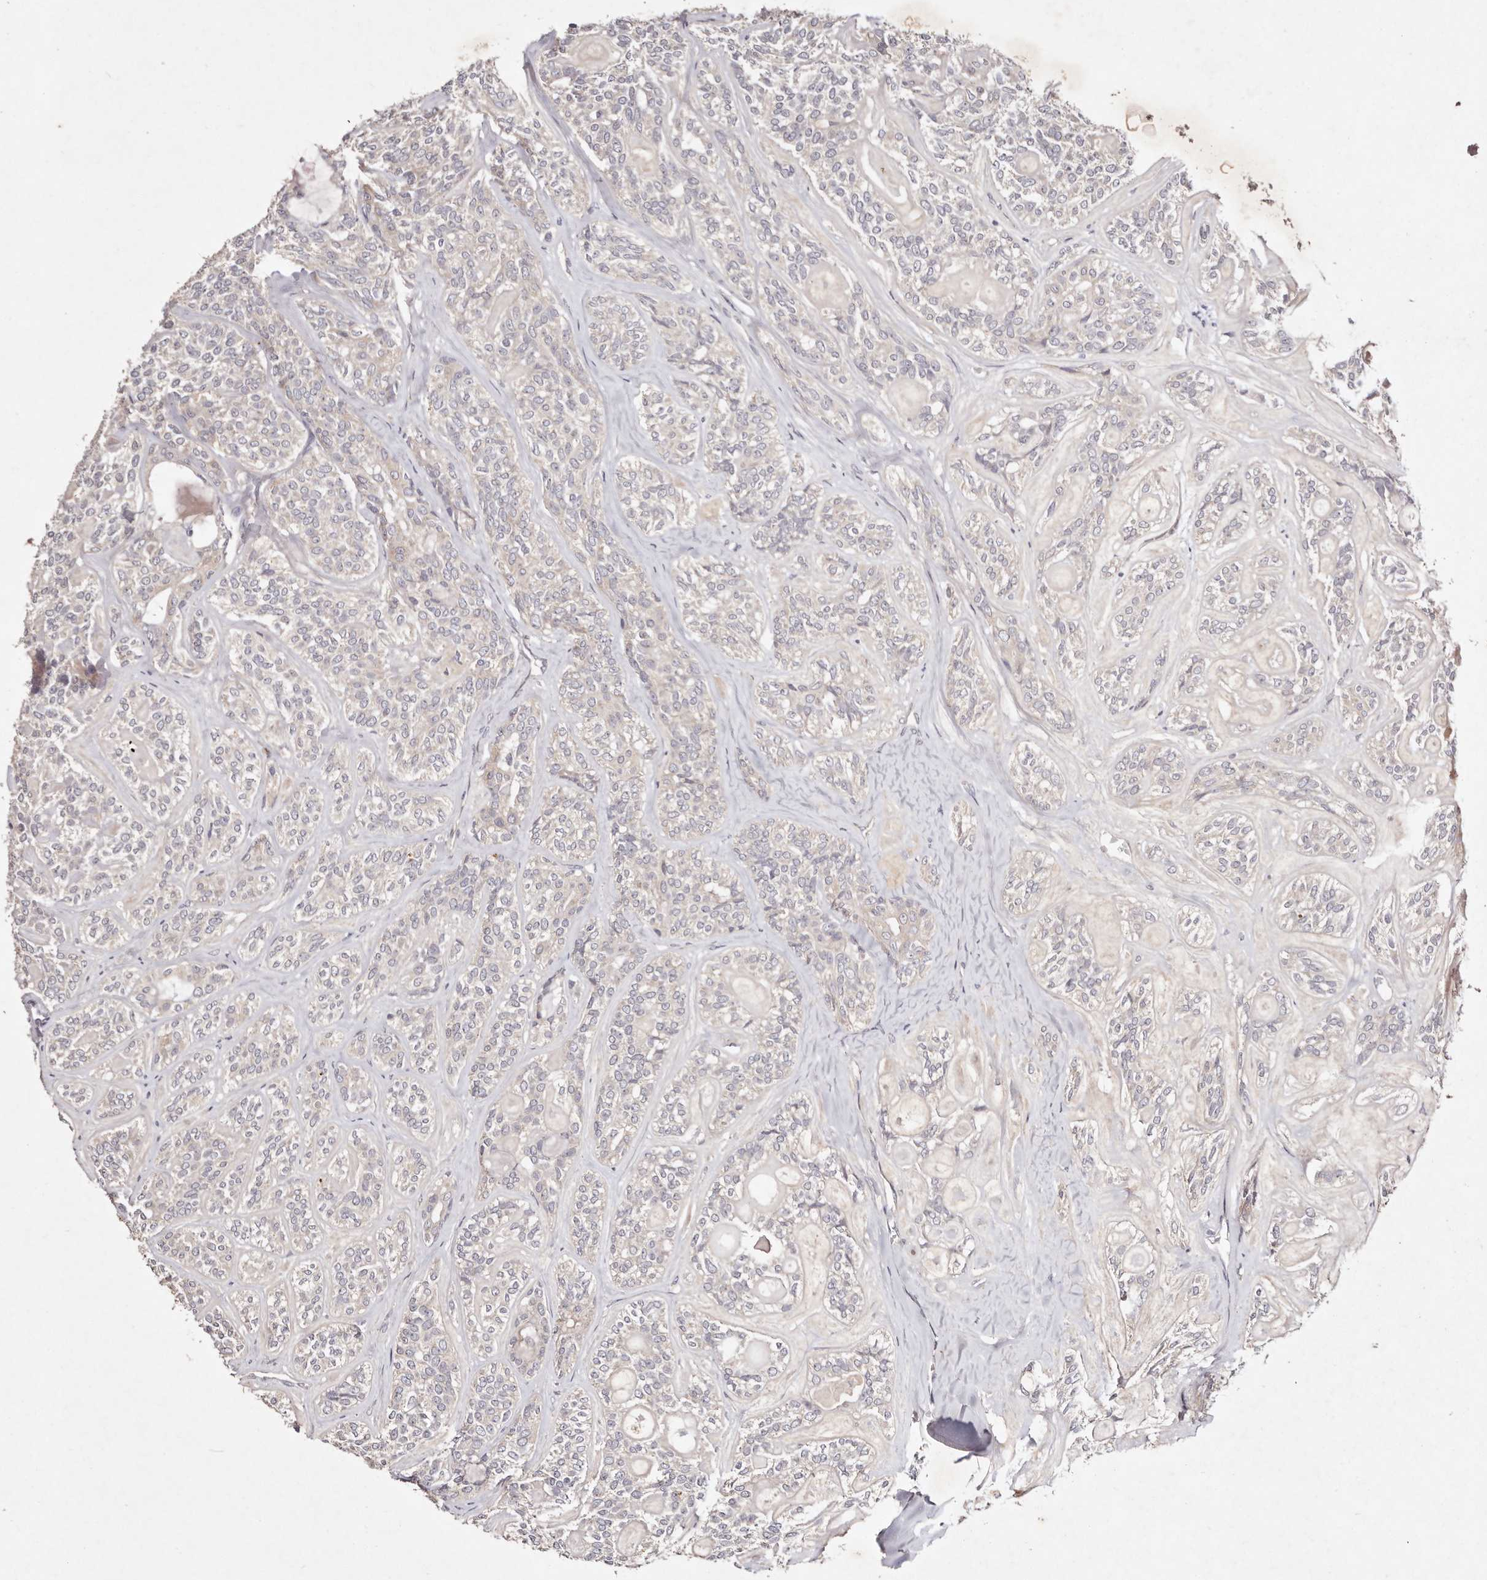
{"staining": {"intensity": "negative", "quantity": "none", "location": "none"}, "tissue": "head and neck cancer", "cell_type": "Tumor cells", "image_type": "cancer", "snomed": [{"axis": "morphology", "description": "Adenocarcinoma, NOS"}, {"axis": "topography", "description": "Head-Neck"}], "caption": "Immunohistochemical staining of human head and neck cancer shows no significant staining in tumor cells. Brightfield microscopy of IHC stained with DAB (3,3'-diaminobenzidine) (brown) and hematoxylin (blue), captured at high magnification.", "gene": "TSC2", "patient": {"sex": "male", "age": 66}}